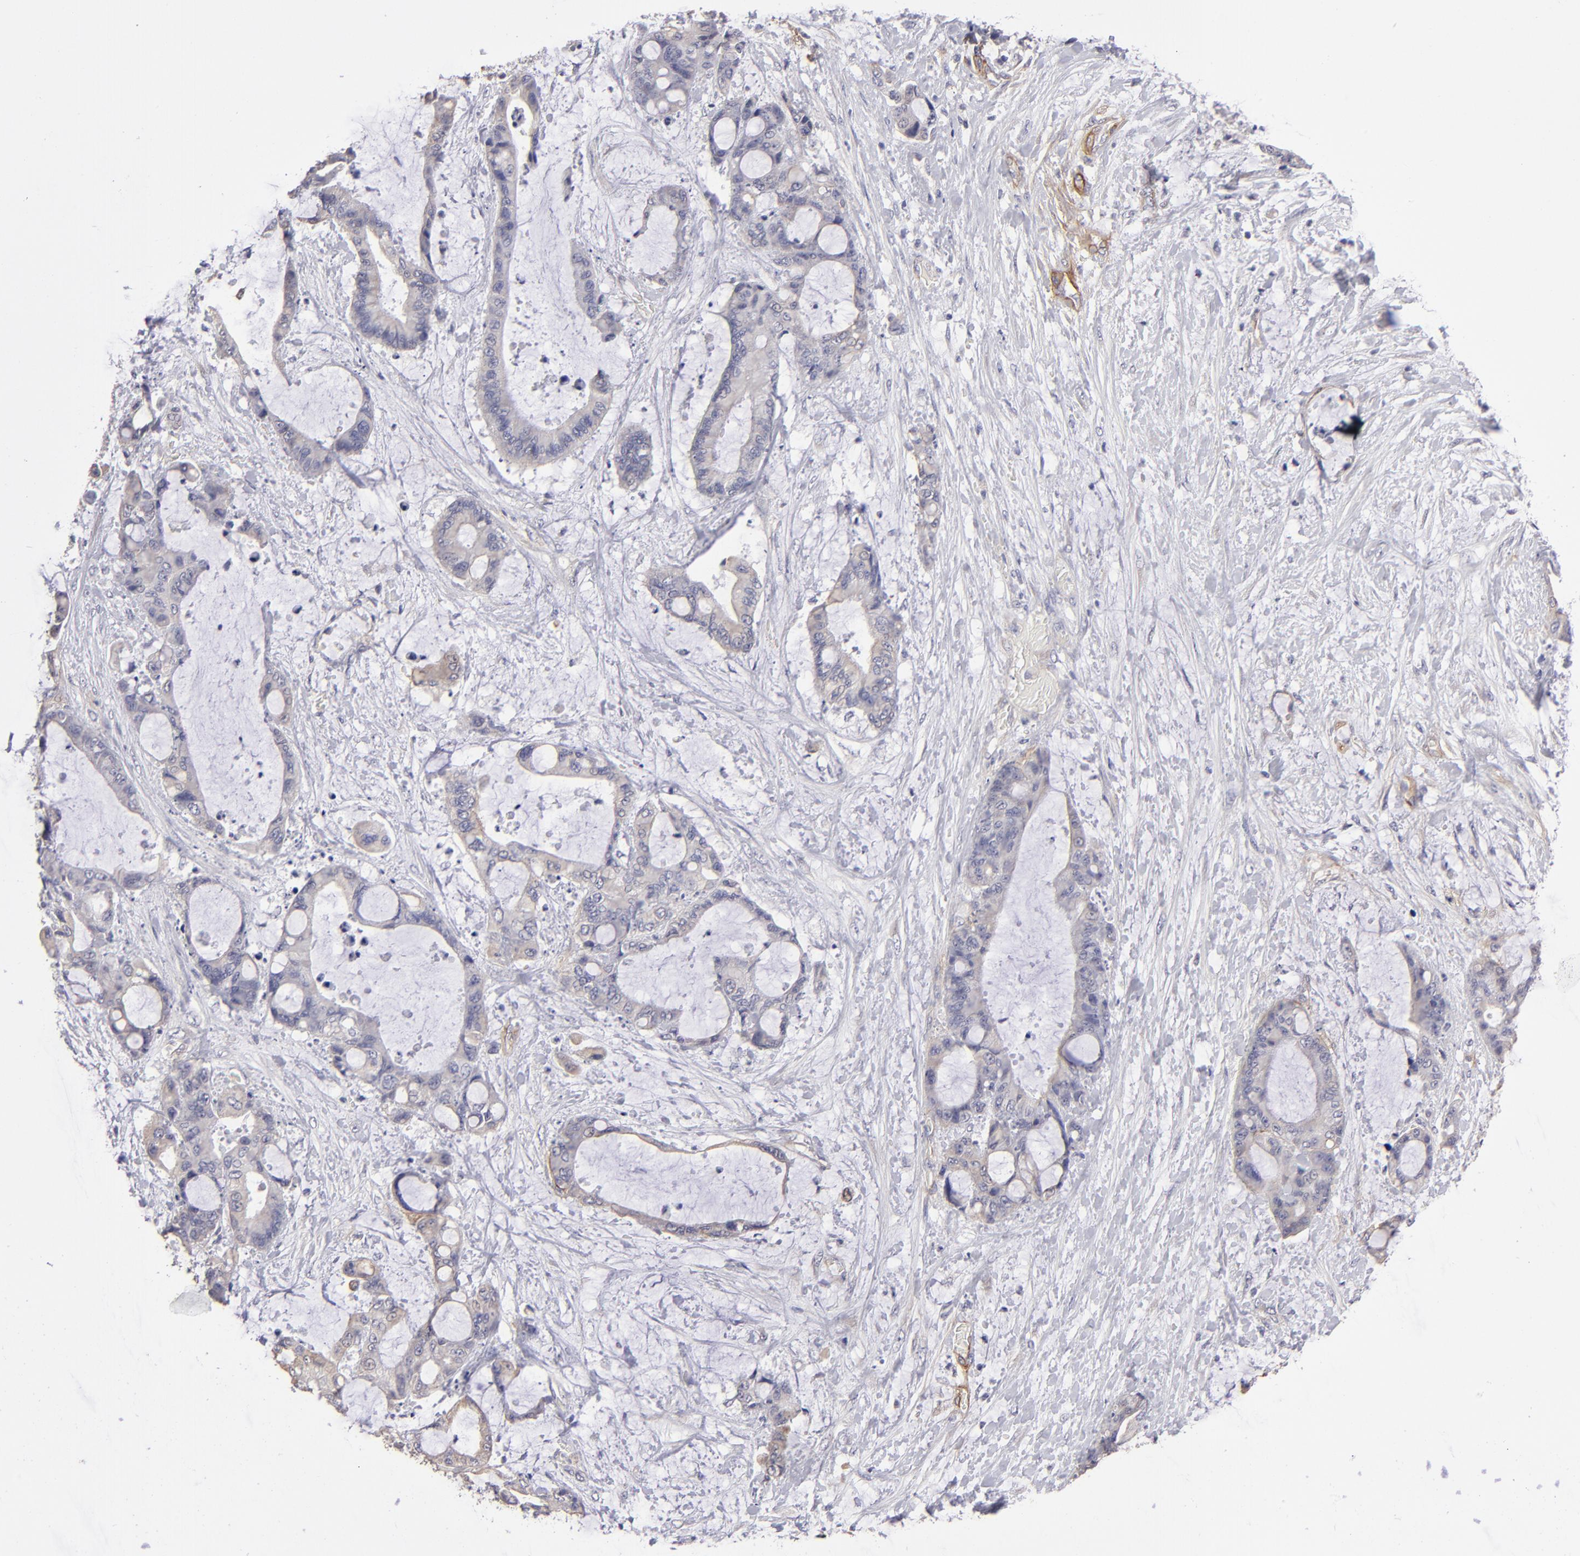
{"staining": {"intensity": "weak", "quantity": "<25%", "location": "cytoplasmic/membranous"}, "tissue": "liver cancer", "cell_type": "Tumor cells", "image_type": "cancer", "snomed": [{"axis": "morphology", "description": "Cholangiocarcinoma"}, {"axis": "topography", "description": "Liver"}], "caption": "Liver cancer was stained to show a protein in brown. There is no significant positivity in tumor cells.", "gene": "ZNF175", "patient": {"sex": "female", "age": 73}}